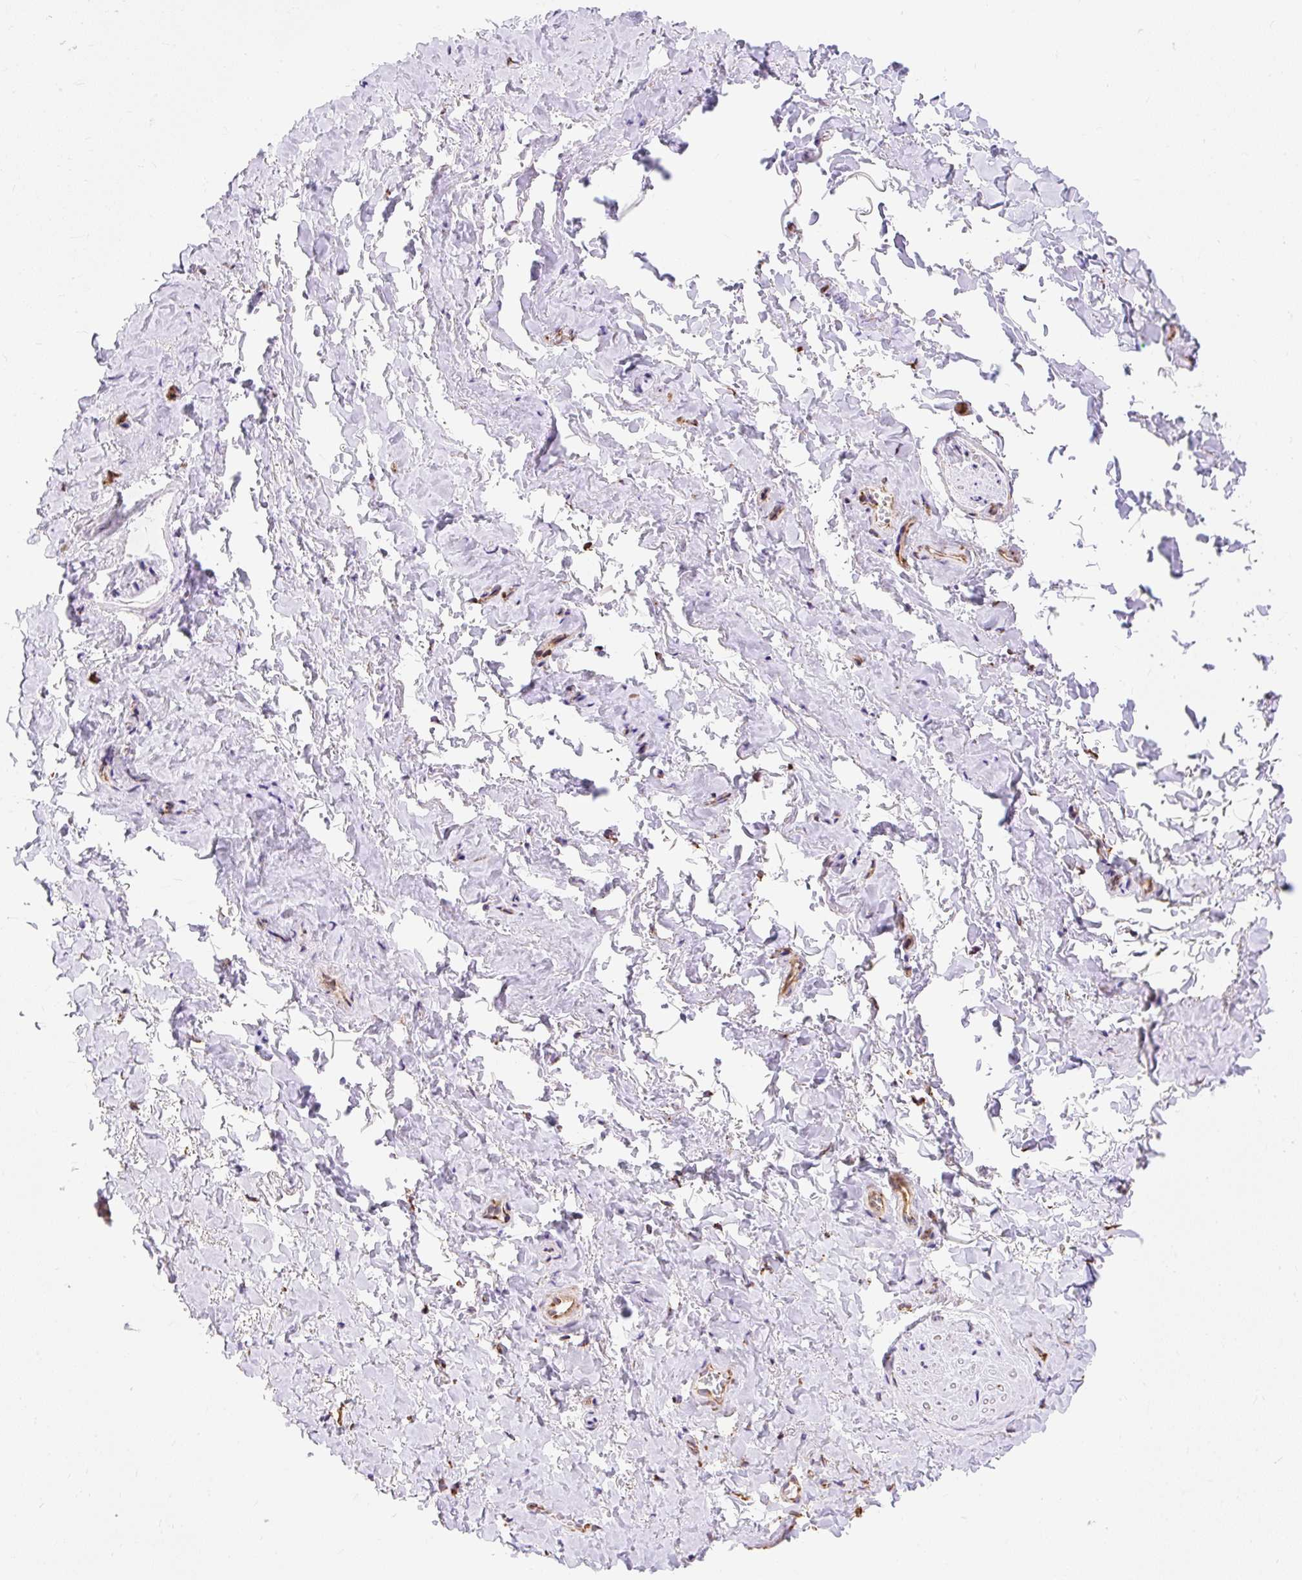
{"staining": {"intensity": "weak", "quantity": "25%-75%", "location": "cytoplasmic/membranous"}, "tissue": "adipose tissue", "cell_type": "Adipocytes", "image_type": "normal", "snomed": [{"axis": "morphology", "description": "Normal tissue, NOS"}, {"axis": "topography", "description": "Vulva"}, {"axis": "topography", "description": "Vagina"}, {"axis": "topography", "description": "Peripheral nerve tissue"}], "caption": "Immunohistochemistry (IHC) staining of benign adipose tissue, which exhibits low levels of weak cytoplasmic/membranous positivity in approximately 25%-75% of adipocytes indicating weak cytoplasmic/membranous protein positivity. The staining was performed using DAB (brown) for protein detection and nuclei were counterstained in hematoxylin (blue).", "gene": "ENSG00000260836", "patient": {"sex": "female", "age": 66}}